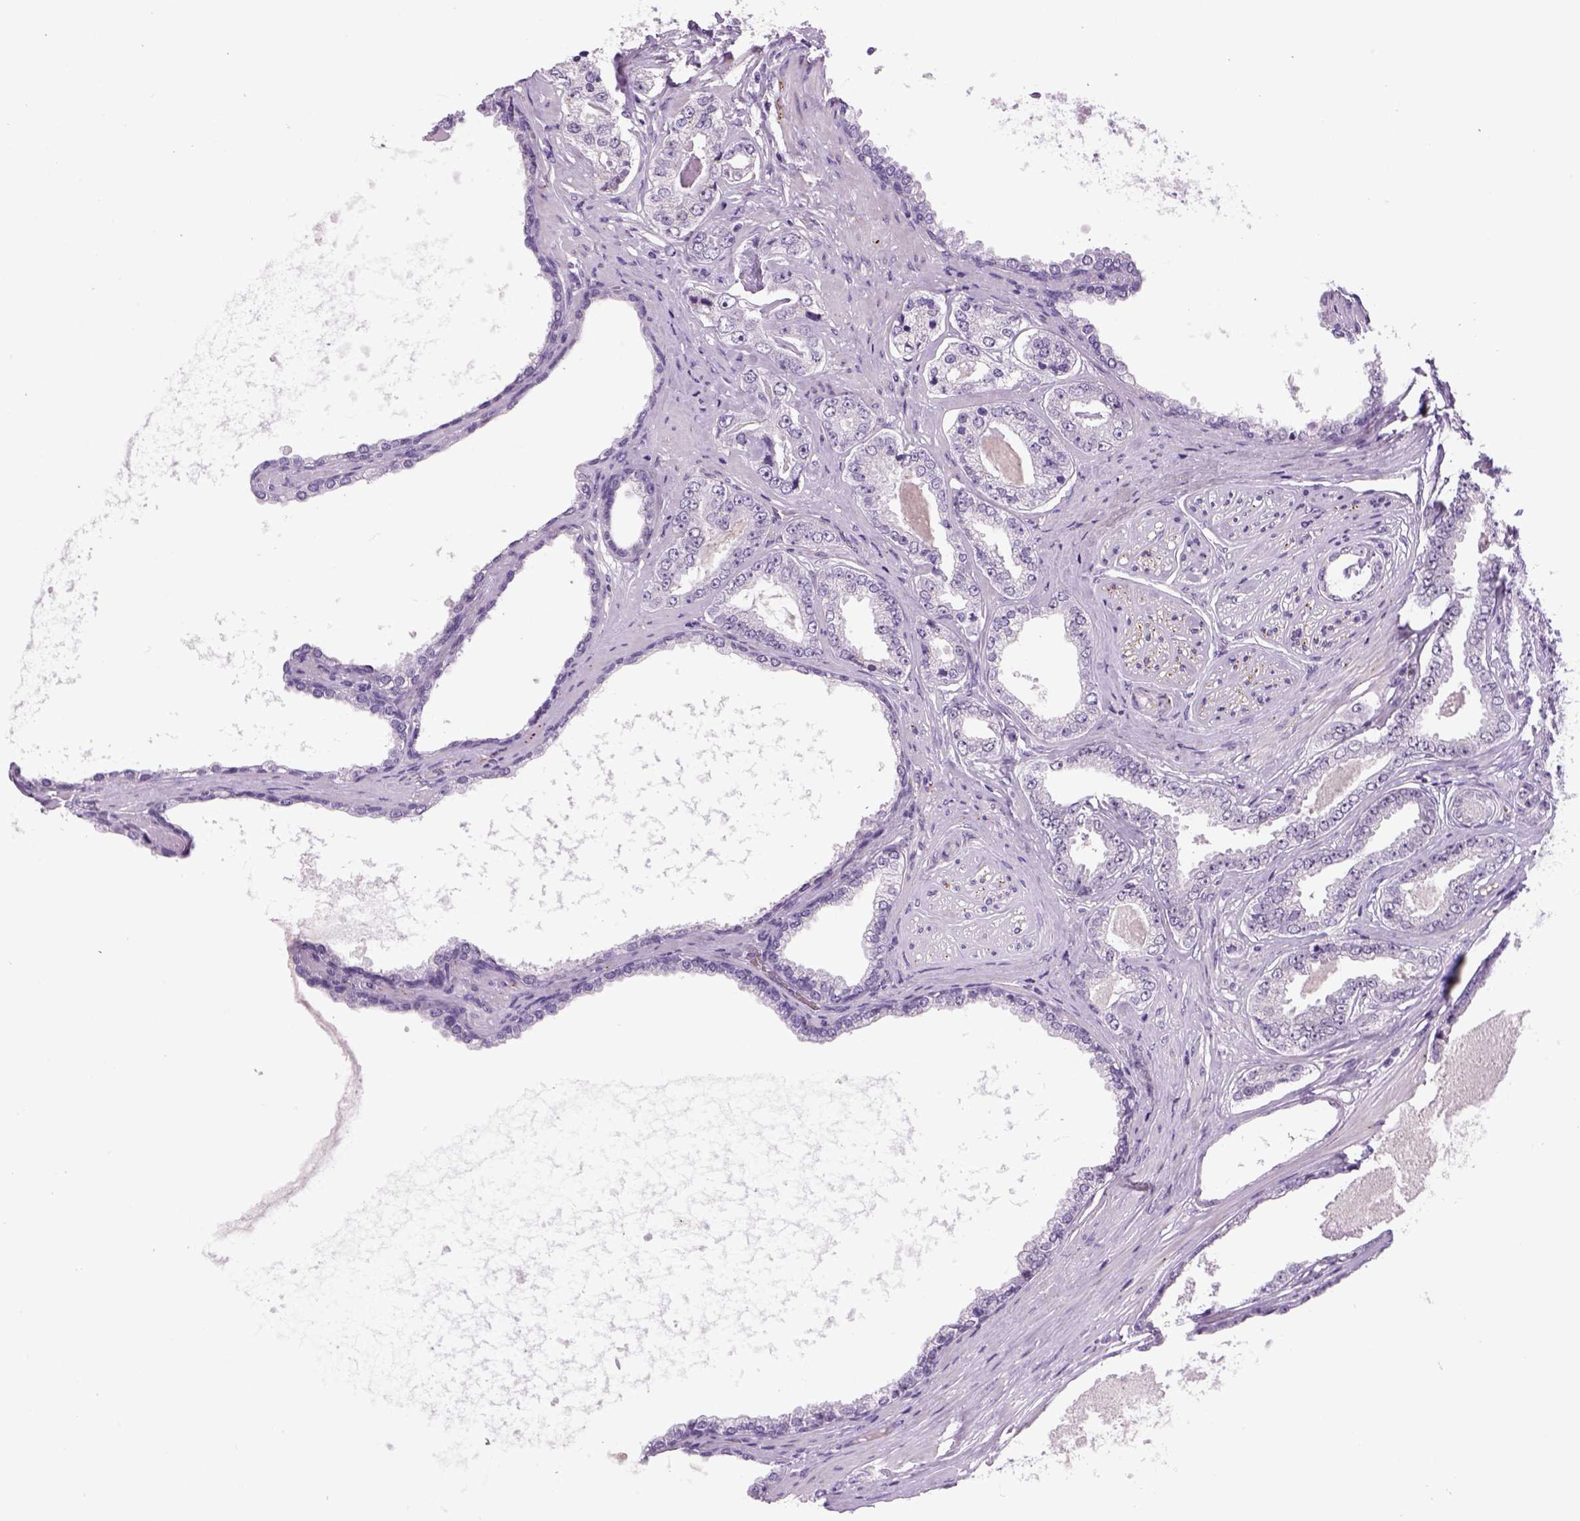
{"staining": {"intensity": "negative", "quantity": "none", "location": "none"}, "tissue": "prostate cancer", "cell_type": "Tumor cells", "image_type": "cancer", "snomed": [{"axis": "morphology", "description": "Adenocarcinoma, NOS"}, {"axis": "topography", "description": "Prostate"}], "caption": "Image shows no protein staining in tumor cells of adenocarcinoma (prostate) tissue.", "gene": "DBH", "patient": {"sex": "male", "age": 64}}